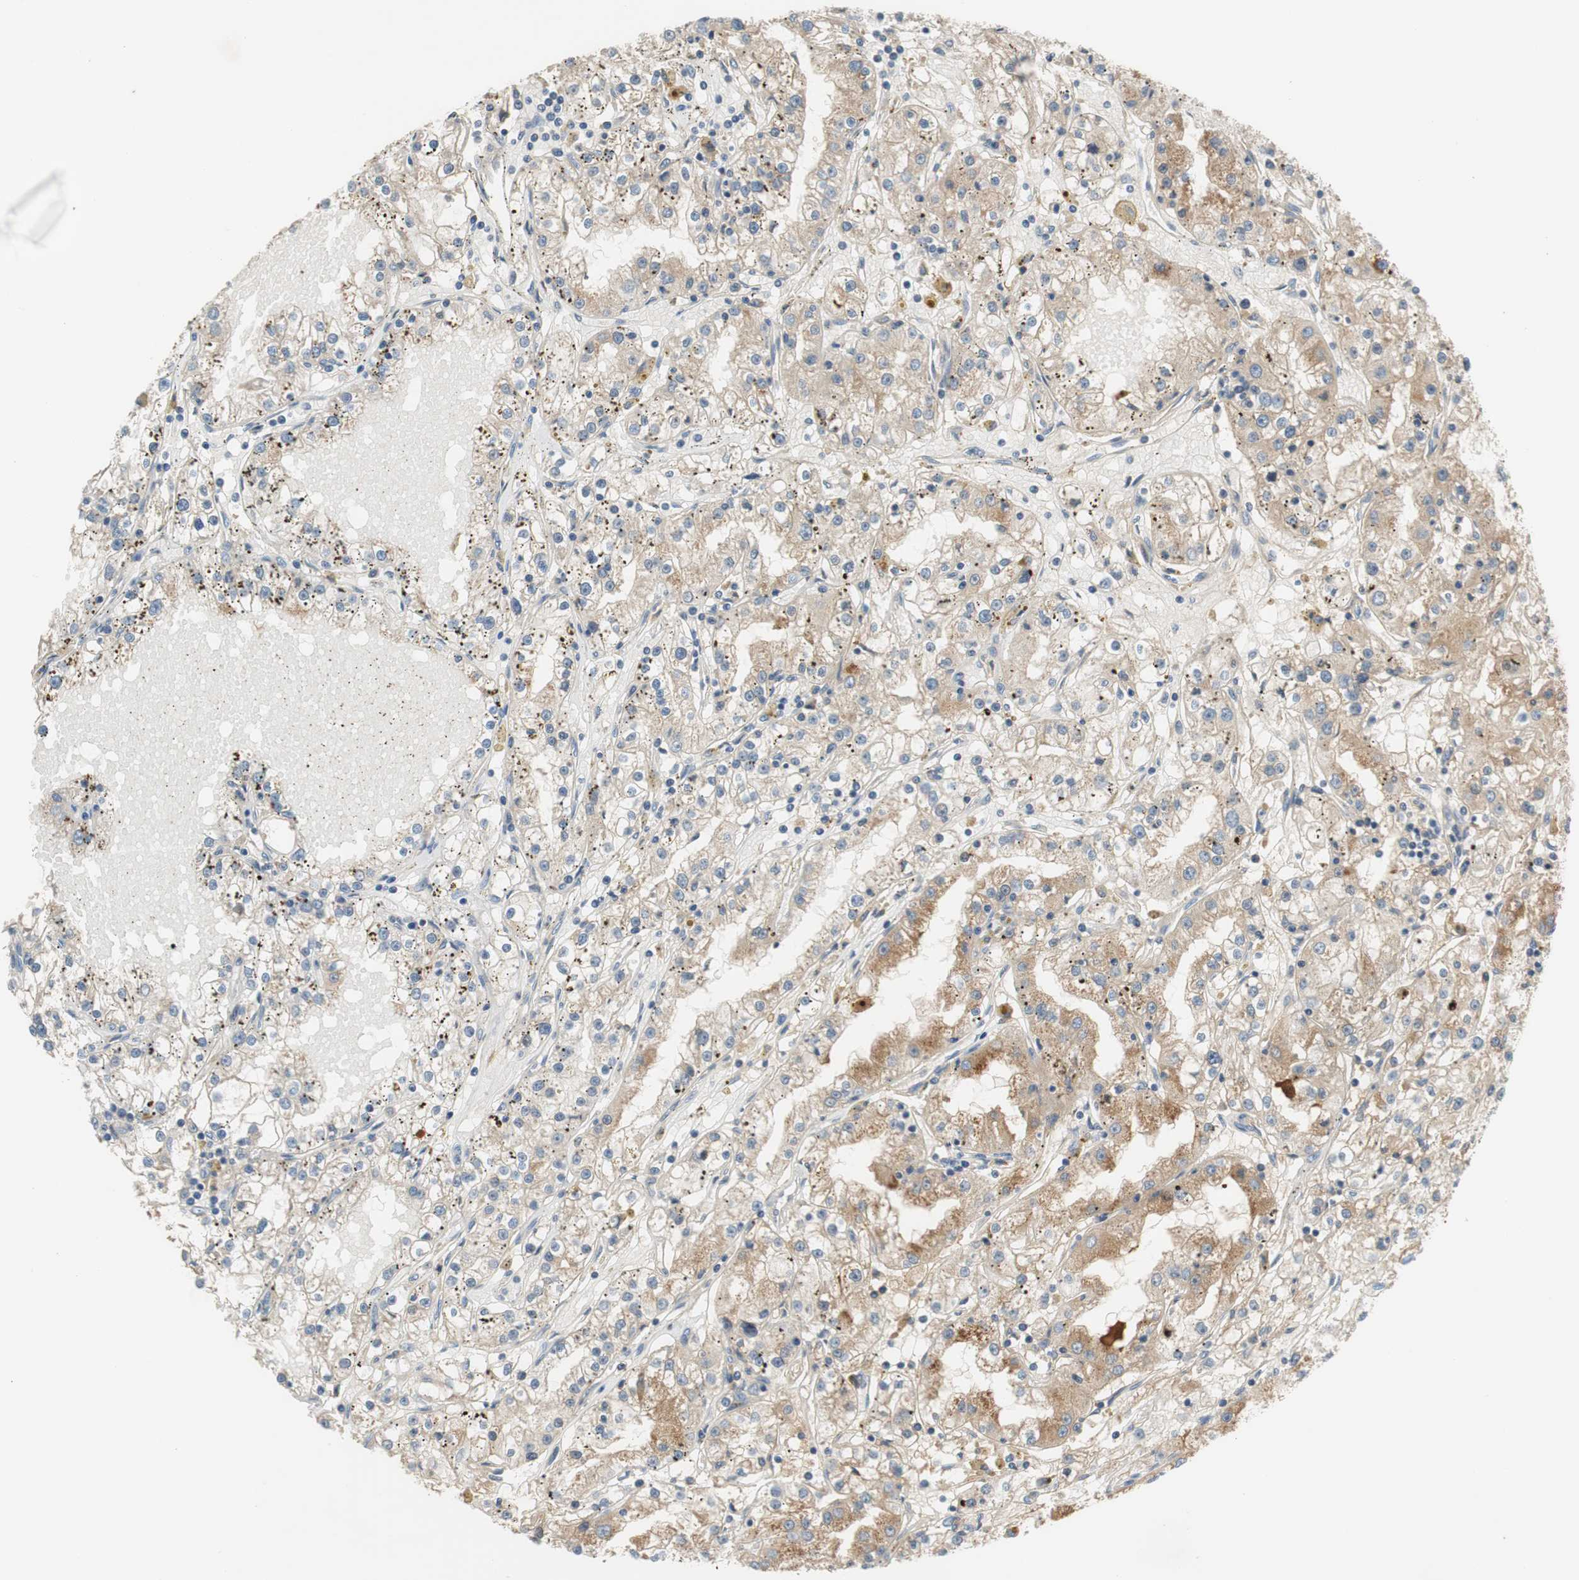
{"staining": {"intensity": "moderate", "quantity": ">75%", "location": "cytoplasmic/membranous"}, "tissue": "renal cancer", "cell_type": "Tumor cells", "image_type": "cancer", "snomed": [{"axis": "morphology", "description": "Adenocarcinoma, NOS"}, {"axis": "topography", "description": "Kidney"}], "caption": "There is medium levels of moderate cytoplasmic/membranous staining in tumor cells of renal adenocarcinoma, as demonstrated by immunohistochemical staining (brown color).", "gene": "C4A", "patient": {"sex": "male", "age": 56}}